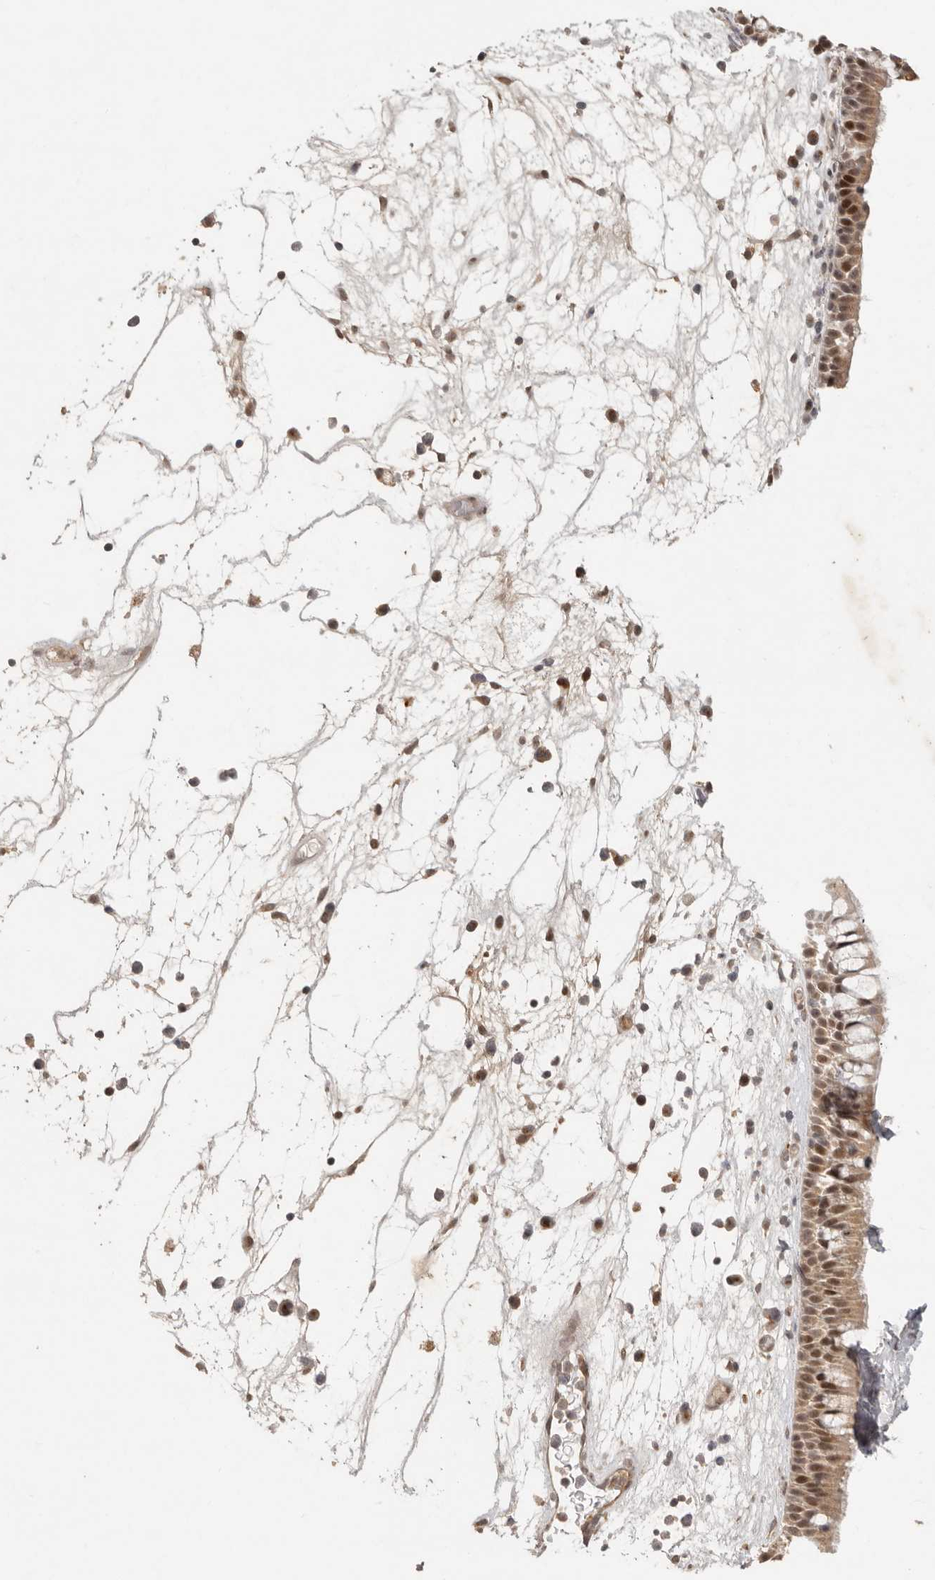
{"staining": {"intensity": "moderate", "quantity": ">75%", "location": "cytoplasmic/membranous,nuclear"}, "tissue": "nasopharynx", "cell_type": "Respiratory epithelial cells", "image_type": "normal", "snomed": [{"axis": "morphology", "description": "Normal tissue, NOS"}, {"axis": "morphology", "description": "Inflammation, NOS"}, {"axis": "morphology", "description": "Malignant melanoma, Metastatic site"}, {"axis": "topography", "description": "Nasopharynx"}], "caption": "Respiratory epithelial cells demonstrate medium levels of moderate cytoplasmic/membranous,nuclear positivity in approximately >75% of cells in benign nasopharynx. Ihc stains the protein in brown and the nuclei are stained blue.", "gene": "LRRC75A", "patient": {"sex": "male", "age": 70}}